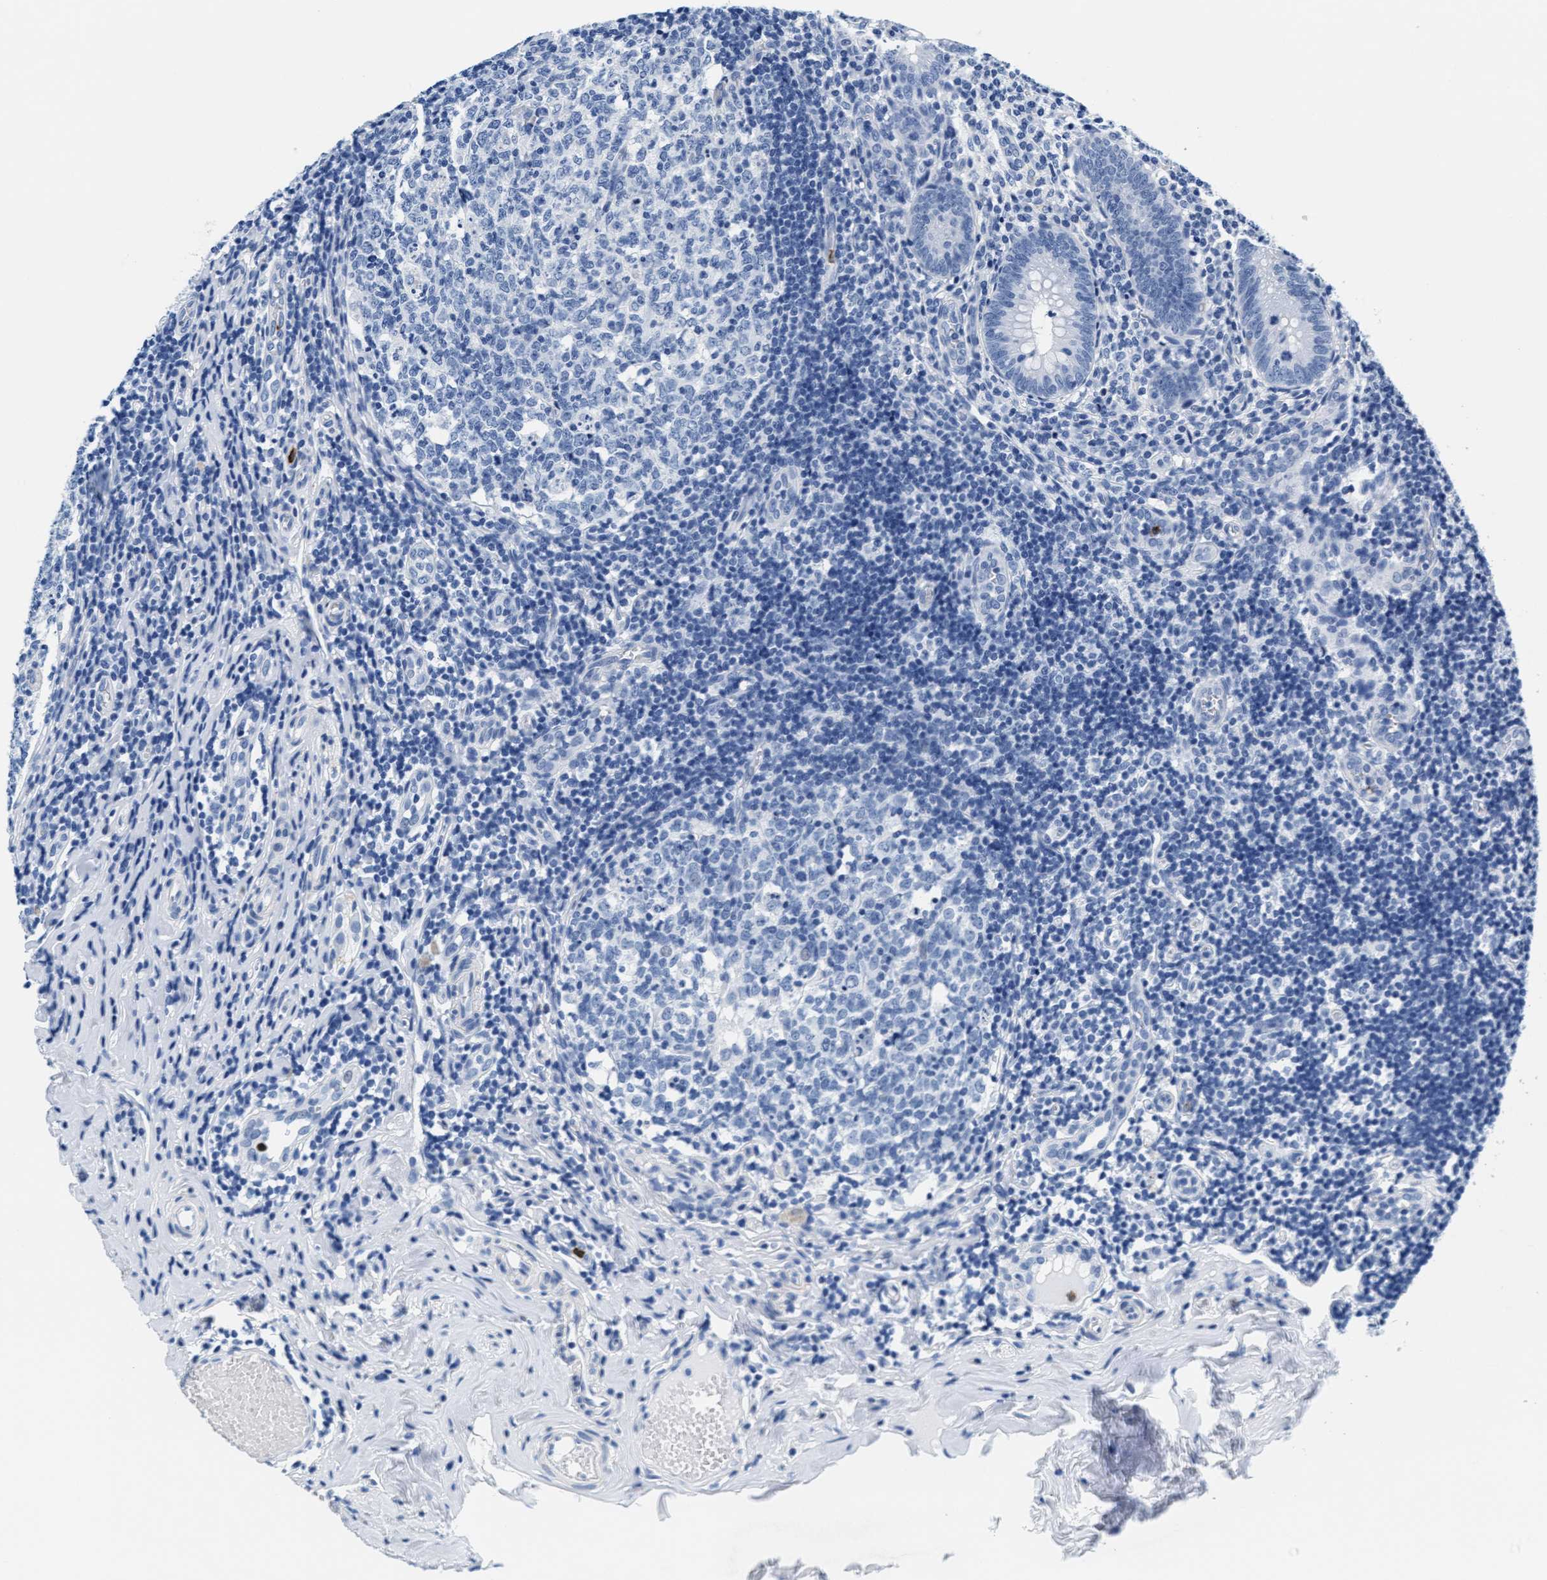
{"staining": {"intensity": "negative", "quantity": "none", "location": "none"}, "tissue": "appendix", "cell_type": "Glandular cells", "image_type": "normal", "snomed": [{"axis": "morphology", "description": "Normal tissue, NOS"}, {"axis": "topography", "description": "Appendix"}], "caption": "IHC histopathology image of unremarkable appendix: appendix stained with DAB shows no significant protein expression in glandular cells. (Stains: DAB immunohistochemistry (IHC) with hematoxylin counter stain, Microscopy: brightfield microscopy at high magnification).", "gene": "MMP8", "patient": {"sex": "male", "age": 8}}